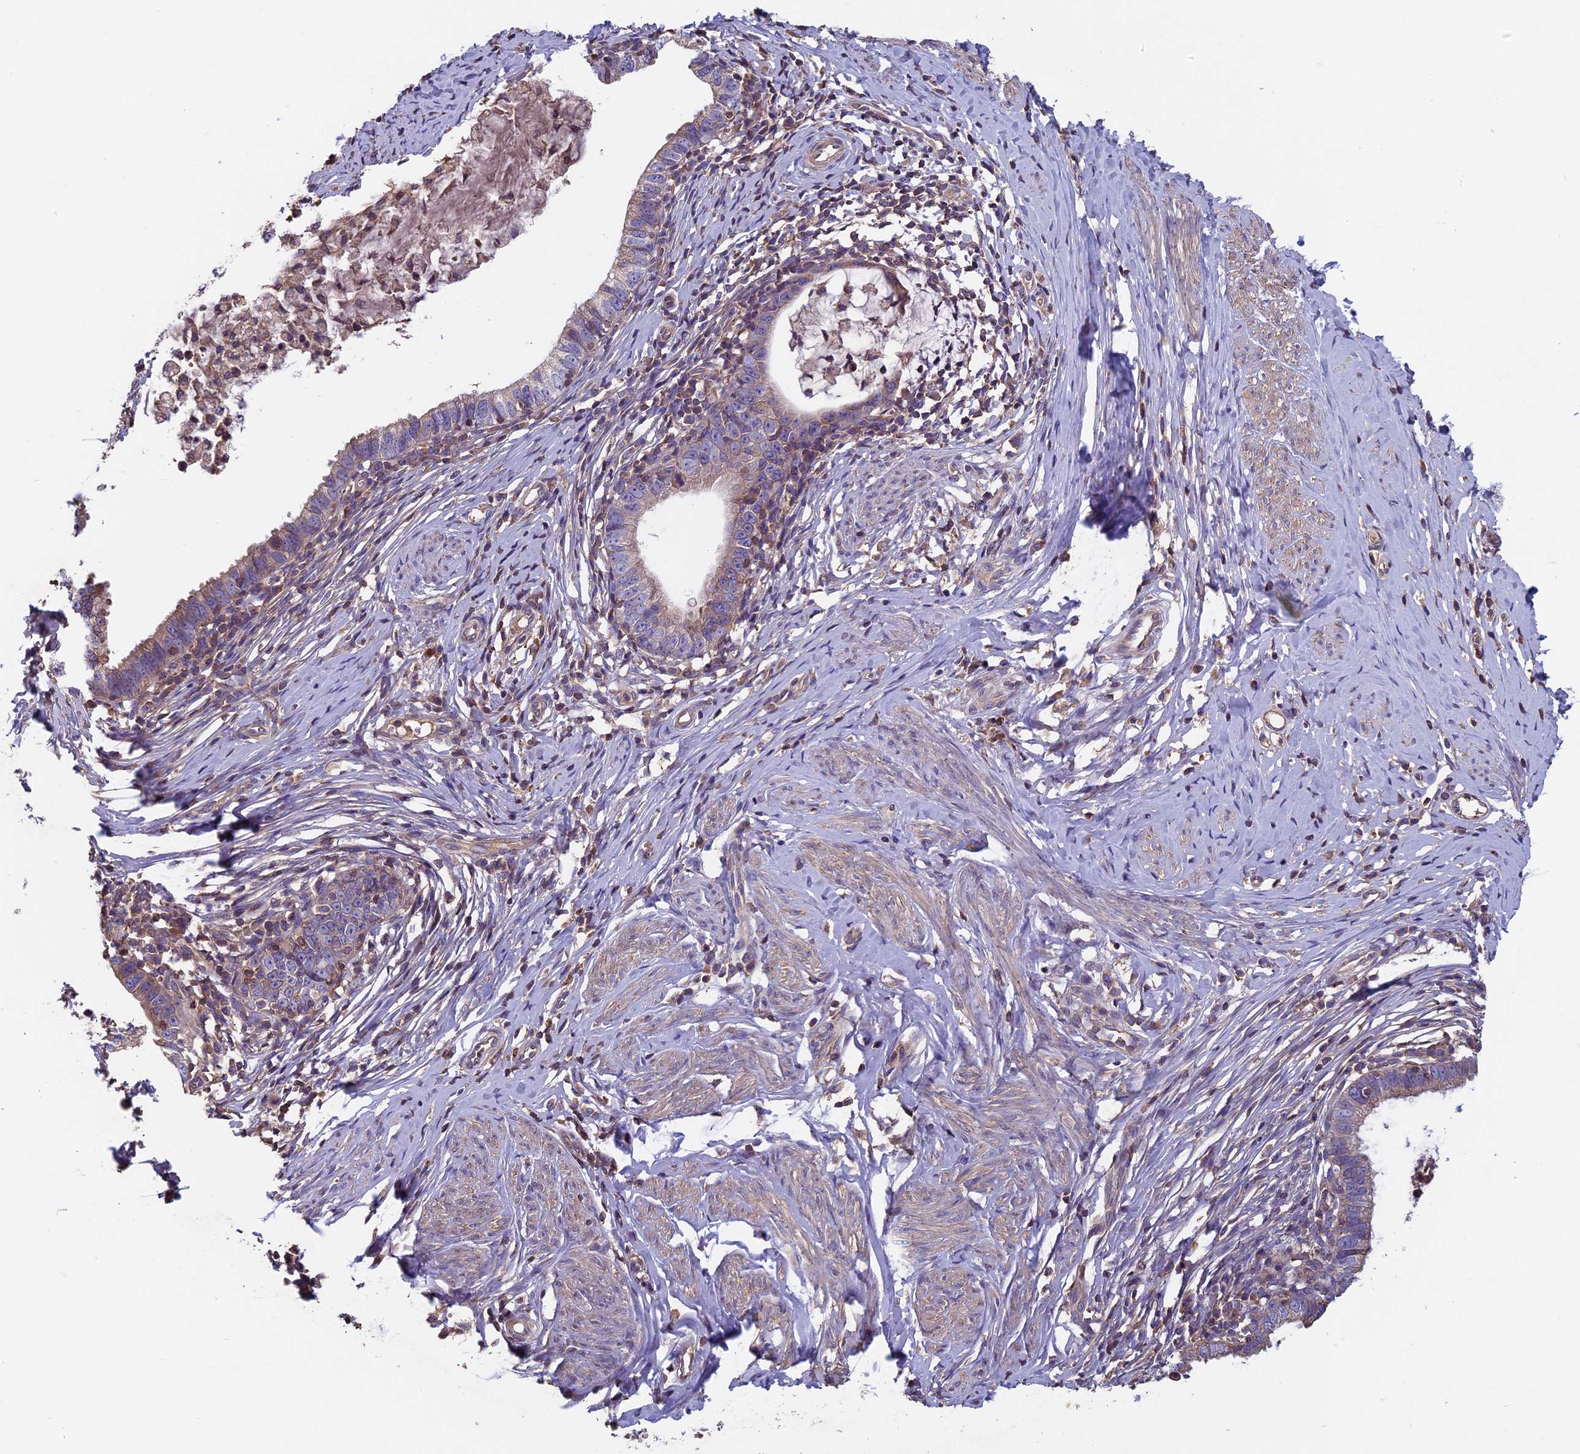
{"staining": {"intensity": "weak", "quantity": "25%-75%", "location": "cytoplasmic/membranous"}, "tissue": "cervical cancer", "cell_type": "Tumor cells", "image_type": "cancer", "snomed": [{"axis": "morphology", "description": "Adenocarcinoma, NOS"}, {"axis": "topography", "description": "Cervix"}], "caption": "This micrograph shows IHC staining of human adenocarcinoma (cervical), with low weak cytoplasmic/membranous expression in about 25%-75% of tumor cells.", "gene": "CCDC153", "patient": {"sex": "female", "age": 36}}